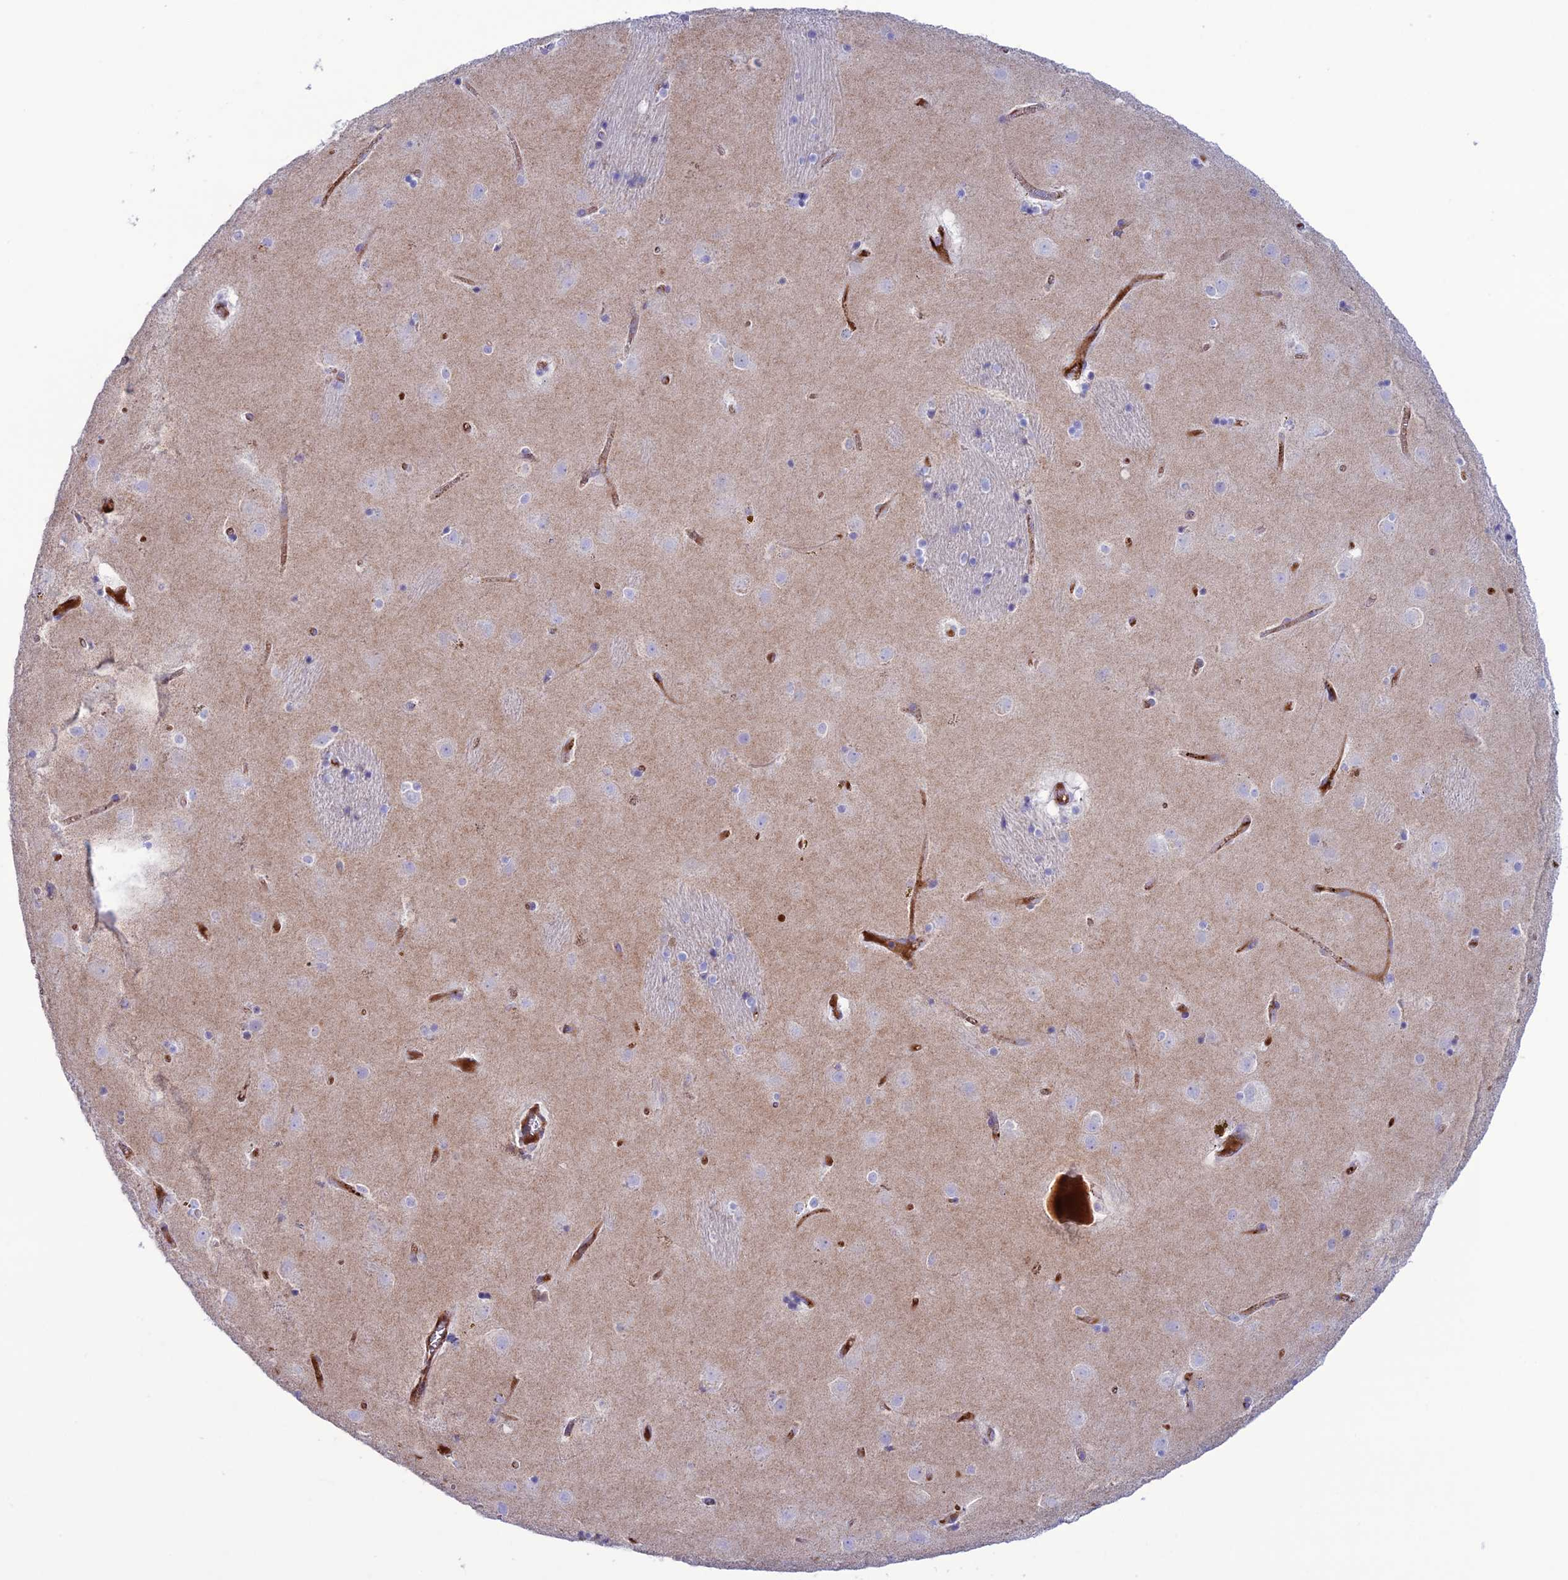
{"staining": {"intensity": "negative", "quantity": "none", "location": "none"}, "tissue": "caudate", "cell_type": "Glial cells", "image_type": "normal", "snomed": [{"axis": "morphology", "description": "Normal tissue, NOS"}, {"axis": "topography", "description": "Lateral ventricle wall"}], "caption": "IHC photomicrograph of benign human caudate stained for a protein (brown), which demonstrates no positivity in glial cells.", "gene": "CDC42EP5", "patient": {"sex": "male", "age": 70}}